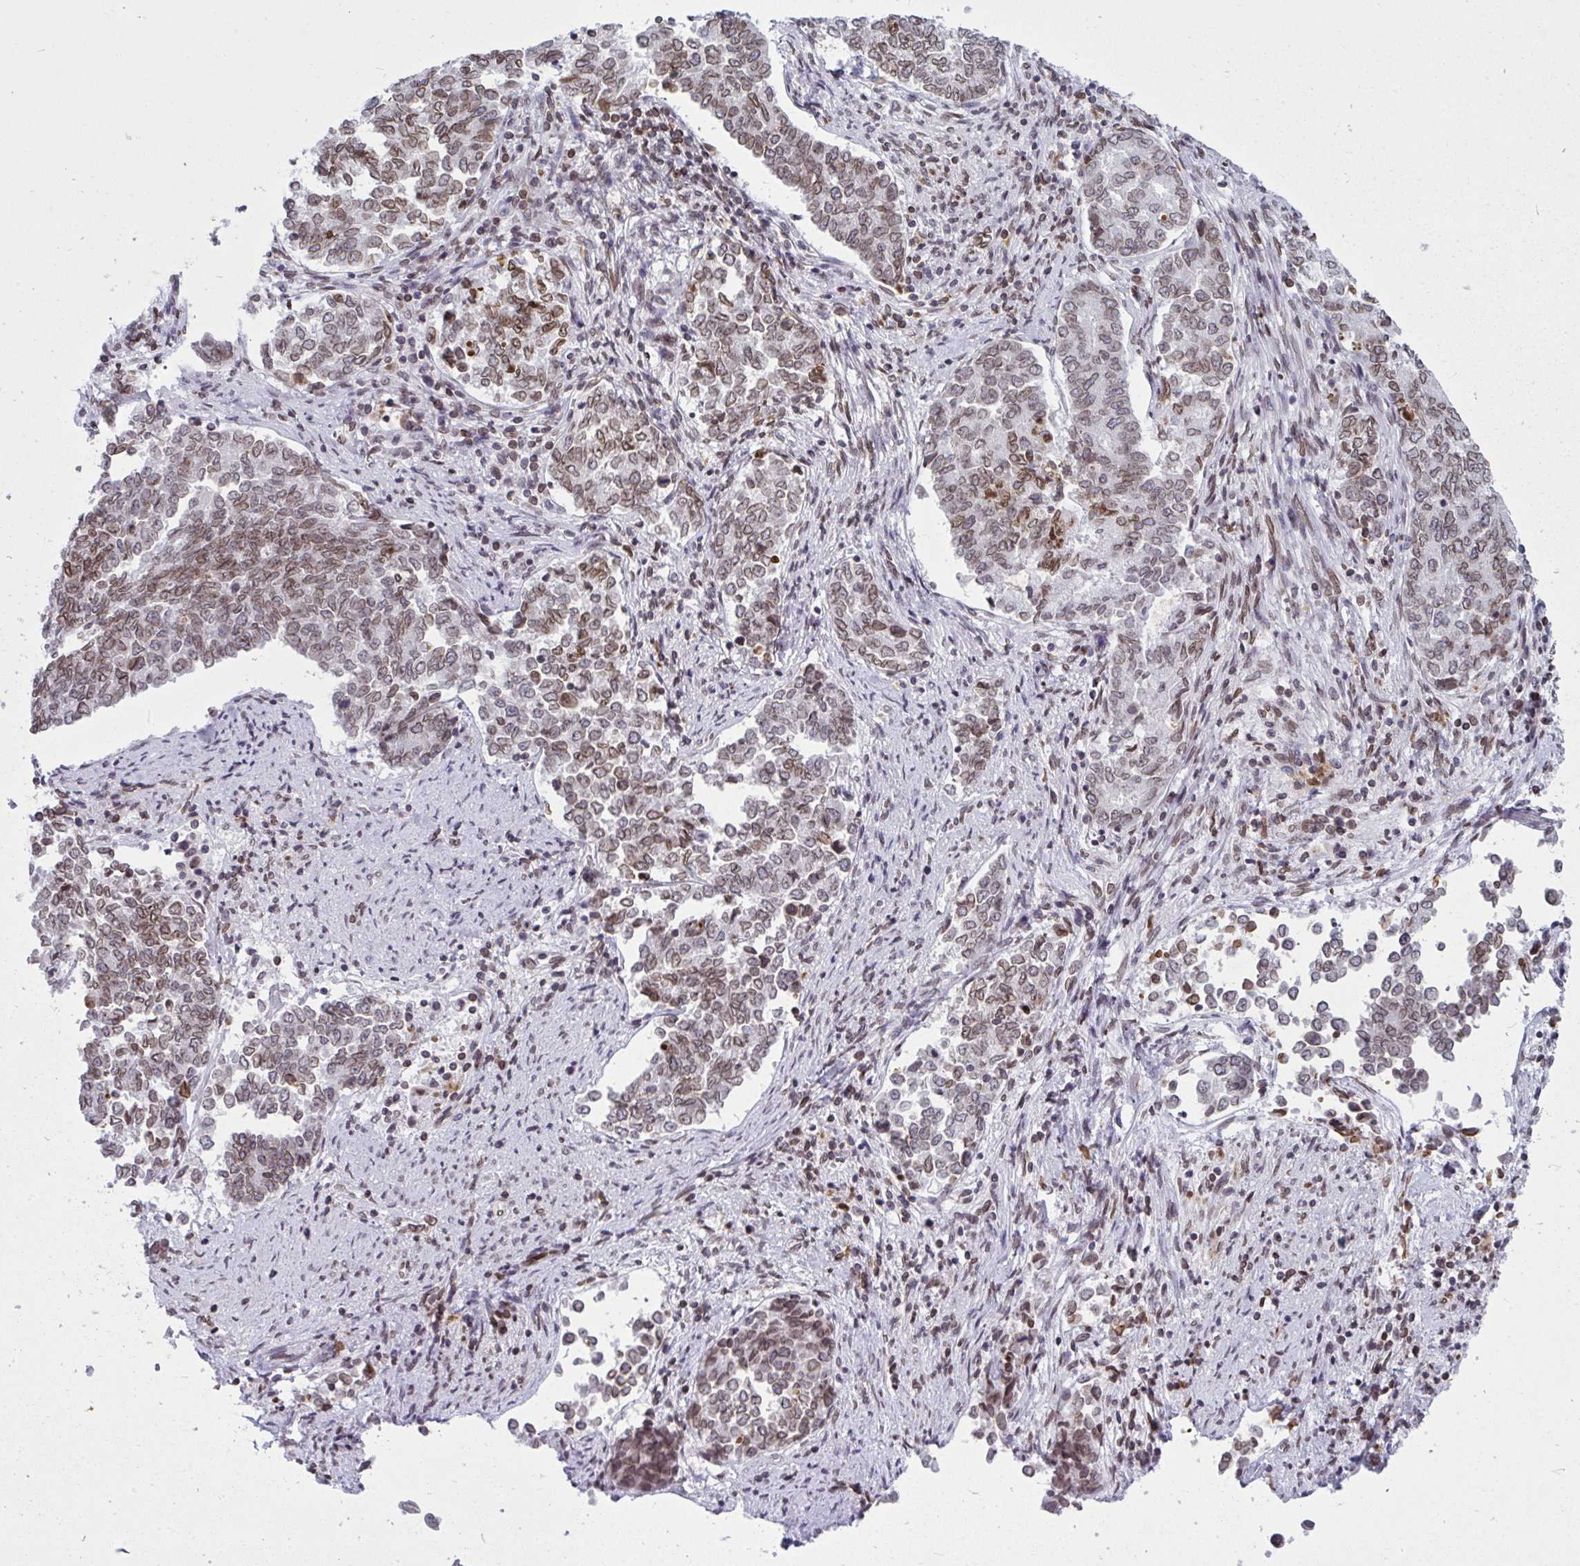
{"staining": {"intensity": "weak", "quantity": ">75%", "location": "cytoplasmic/membranous,nuclear"}, "tissue": "endometrial cancer", "cell_type": "Tumor cells", "image_type": "cancer", "snomed": [{"axis": "morphology", "description": "Adenocarcinoma, NOS"}, {"axis": "topography", "description": "Endometrium"}], "caption": "DAB (3,3'-diaminobenzidine) immunohistochemical staining of human endometrial cancer exhibits weak cytoplasmic/membranous and nuclear protein positivity in approximately >75% of tumor cells.", "gene": "LMNB2", "patient": {"sex": "female", "age": 80}}